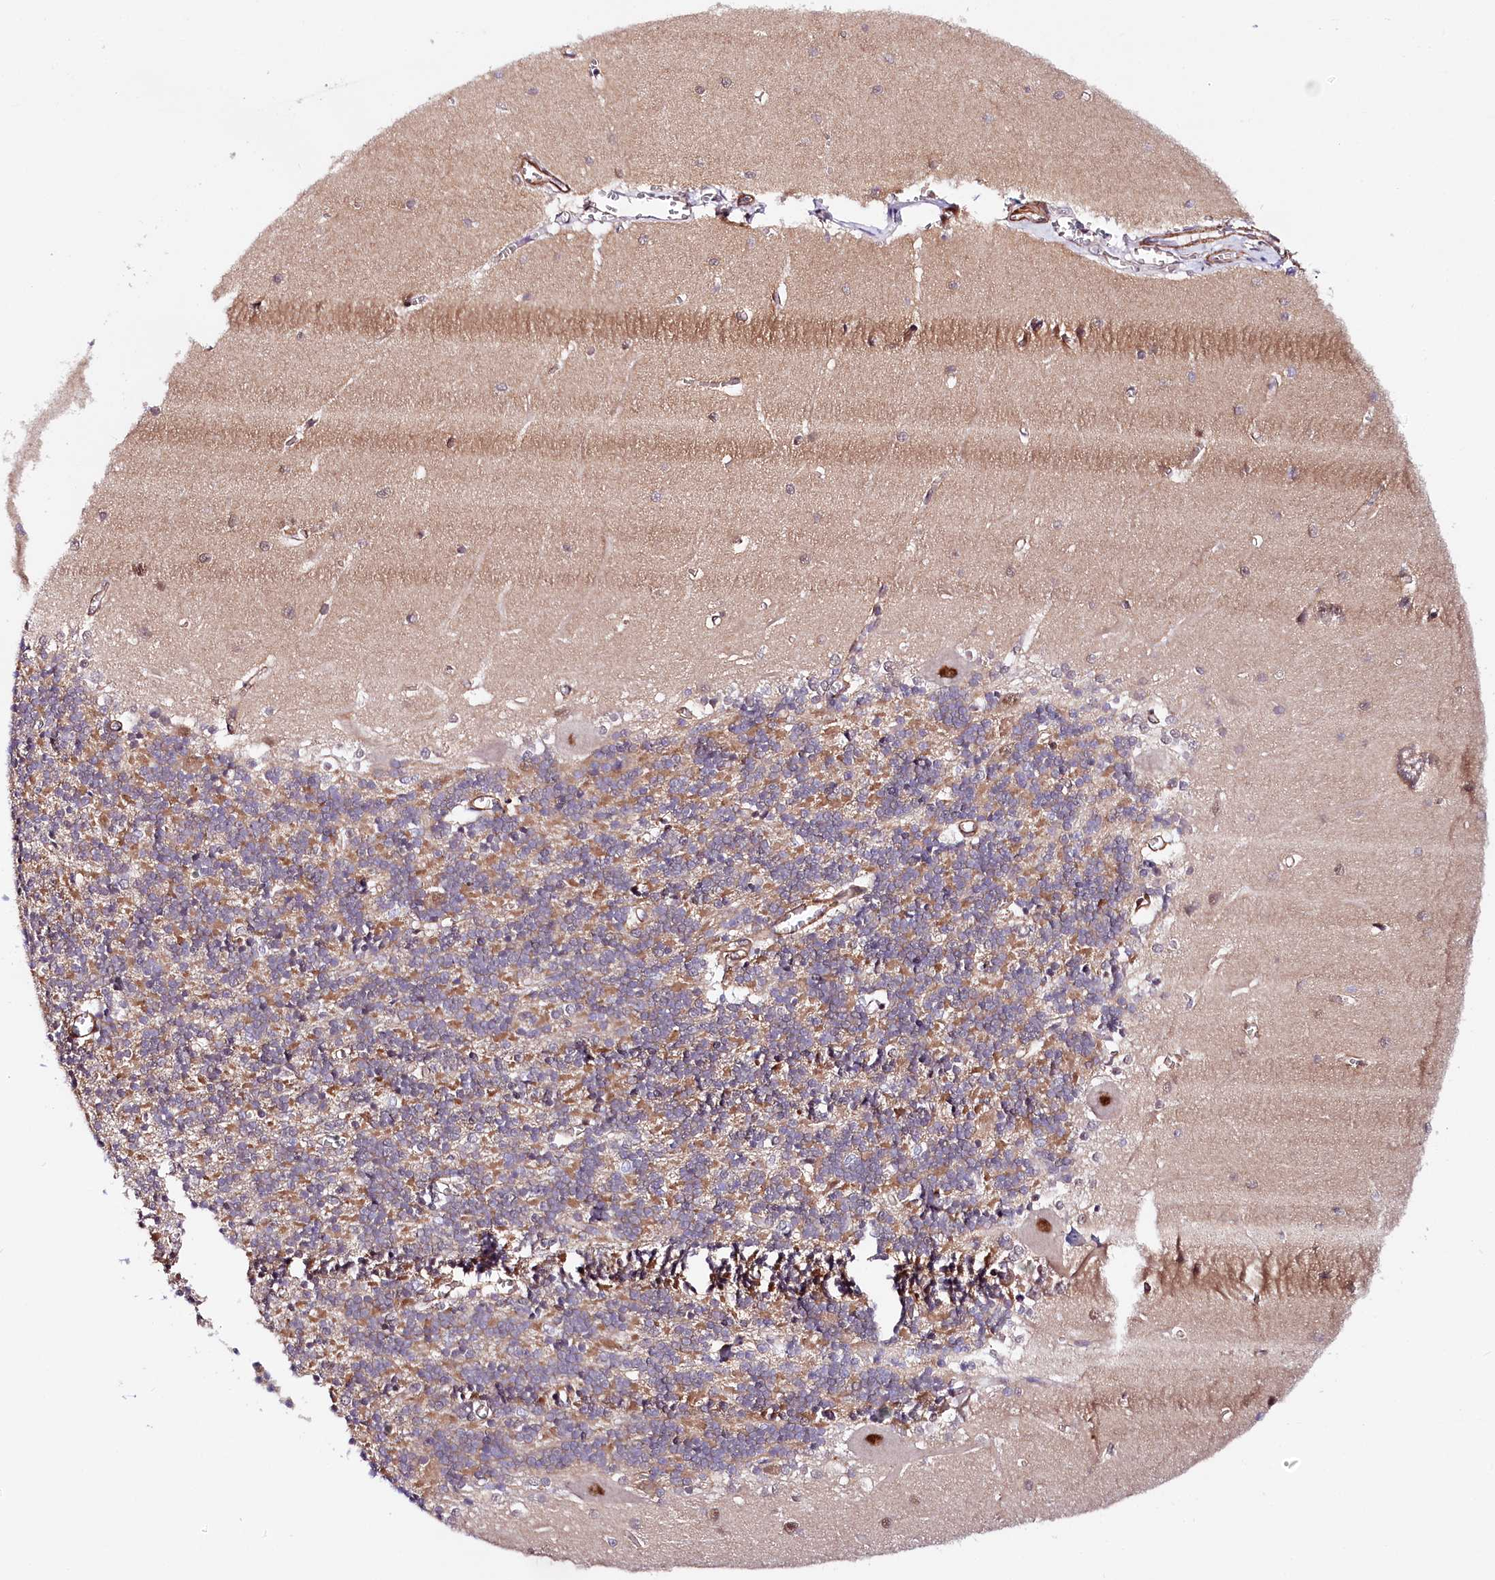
{"staining": {"intensity": "moderate", "quantity": "<25%", "location": "cytoplasmic/membranous"}, "tissue": "cerebellum", "cell_type": "Cells in granular layer", "image_type": "normal", "snomed": [{"axis": "morphology", "description": "Normal tissue, NOS"}, {"axis": "topography", "description": "Cerebellum"}], "caption": "Protein analysis of unremarkable cerebellum exhibits moderate cytoplasmic/membranous positivity in about <25% of cells in granular layer.", "gene": "PPP2R5B", "patient": {"sex": "male", "age": 37}}